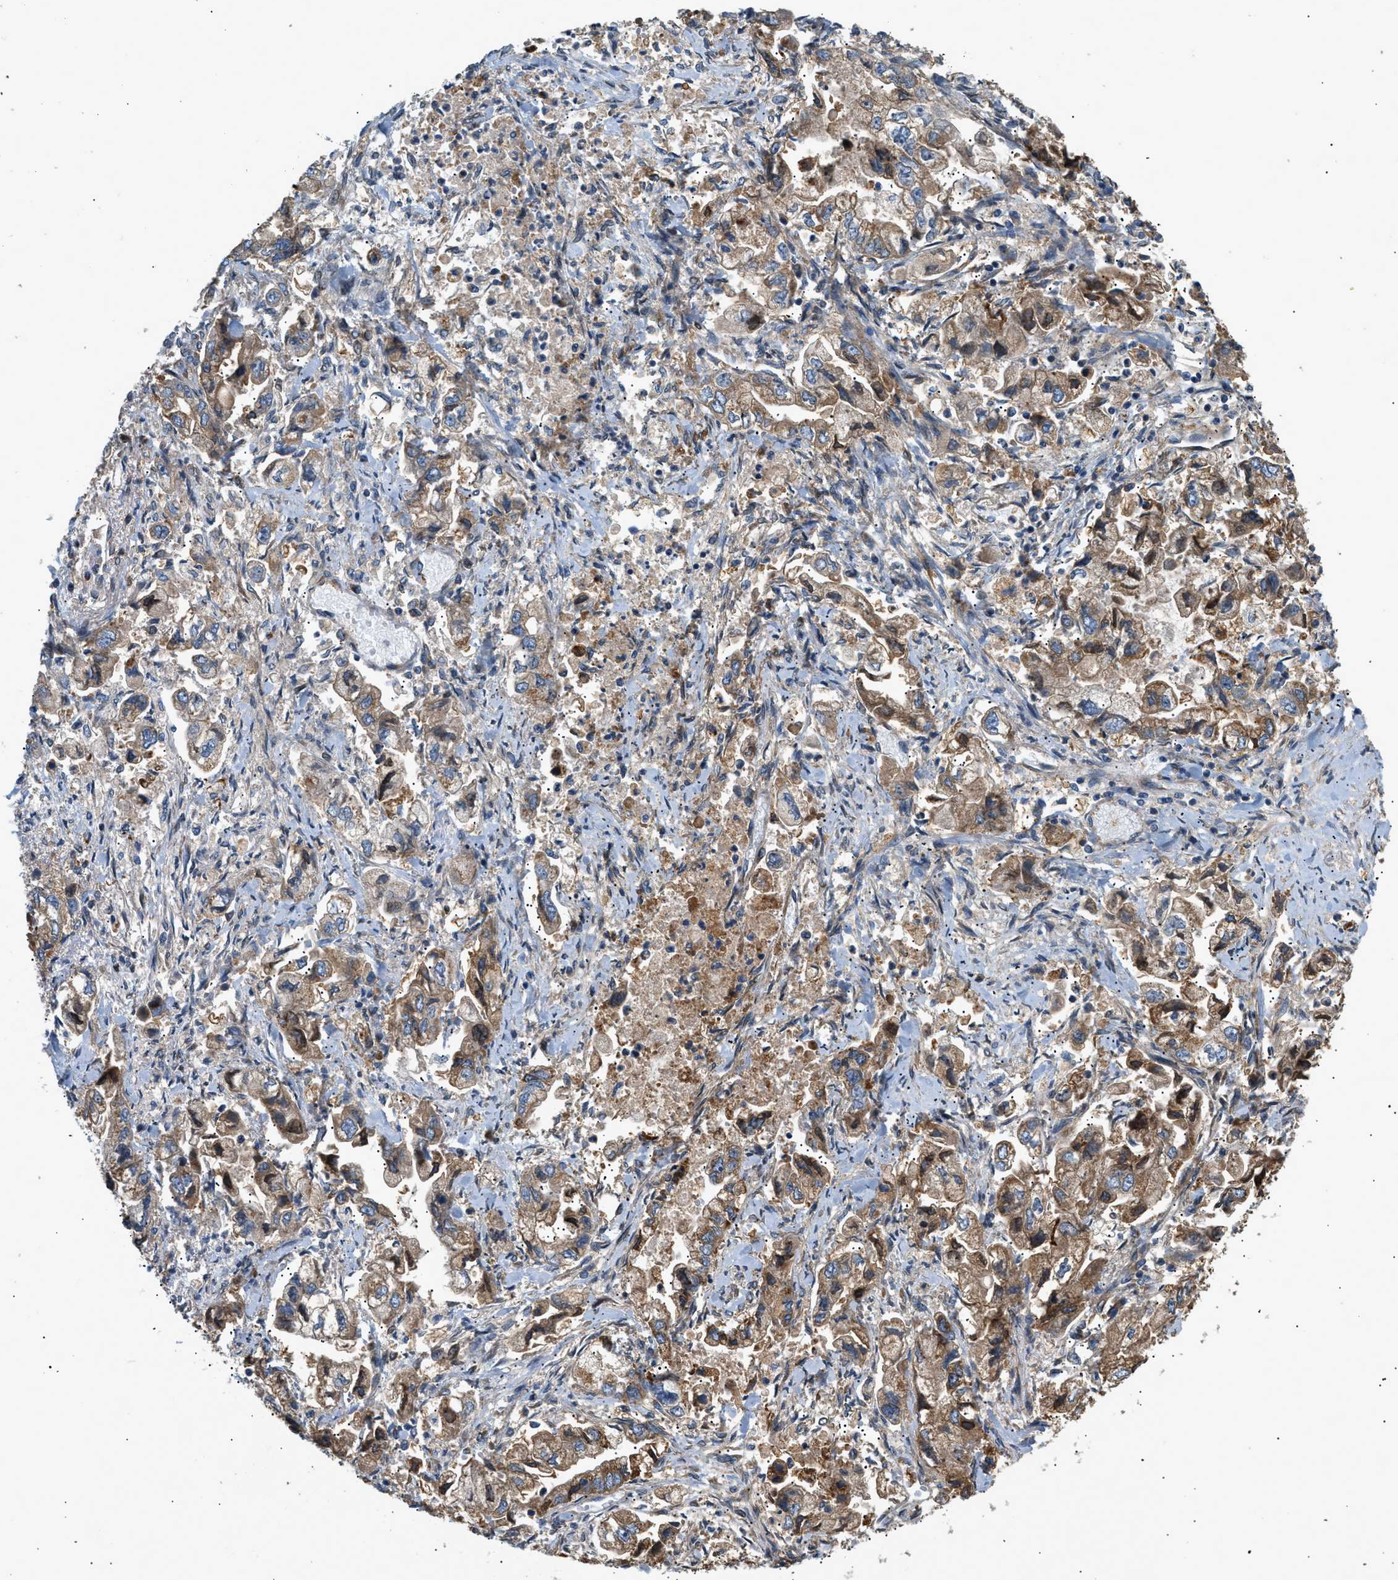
{"staining": {"intensity": "moderate", "quantity": "25%-75%", "location": "cytoplasmic/membranous"}, "tissue": "stomach cancer", "cell_type": "Tumor cells", "image_type": "cancer", "snomed": [{"axis": "morphology", "description": "Normal tissue, NOS"}, {"axis": "morphology", "description": "Adenocarcinoma, NOS"}, {"axis": "topography", "description": "Stomach"}], "caption": "Immunohistochemical staining of stomach cancer shows medium levels of moderate cytoplasmic/membranous protein positivity in about 25%-75% of tumor cells. (IHC, brightfield microscopy, high magnification).", "gene": "LYSMD3", "patient": {"sex": "male", "age": 62}}